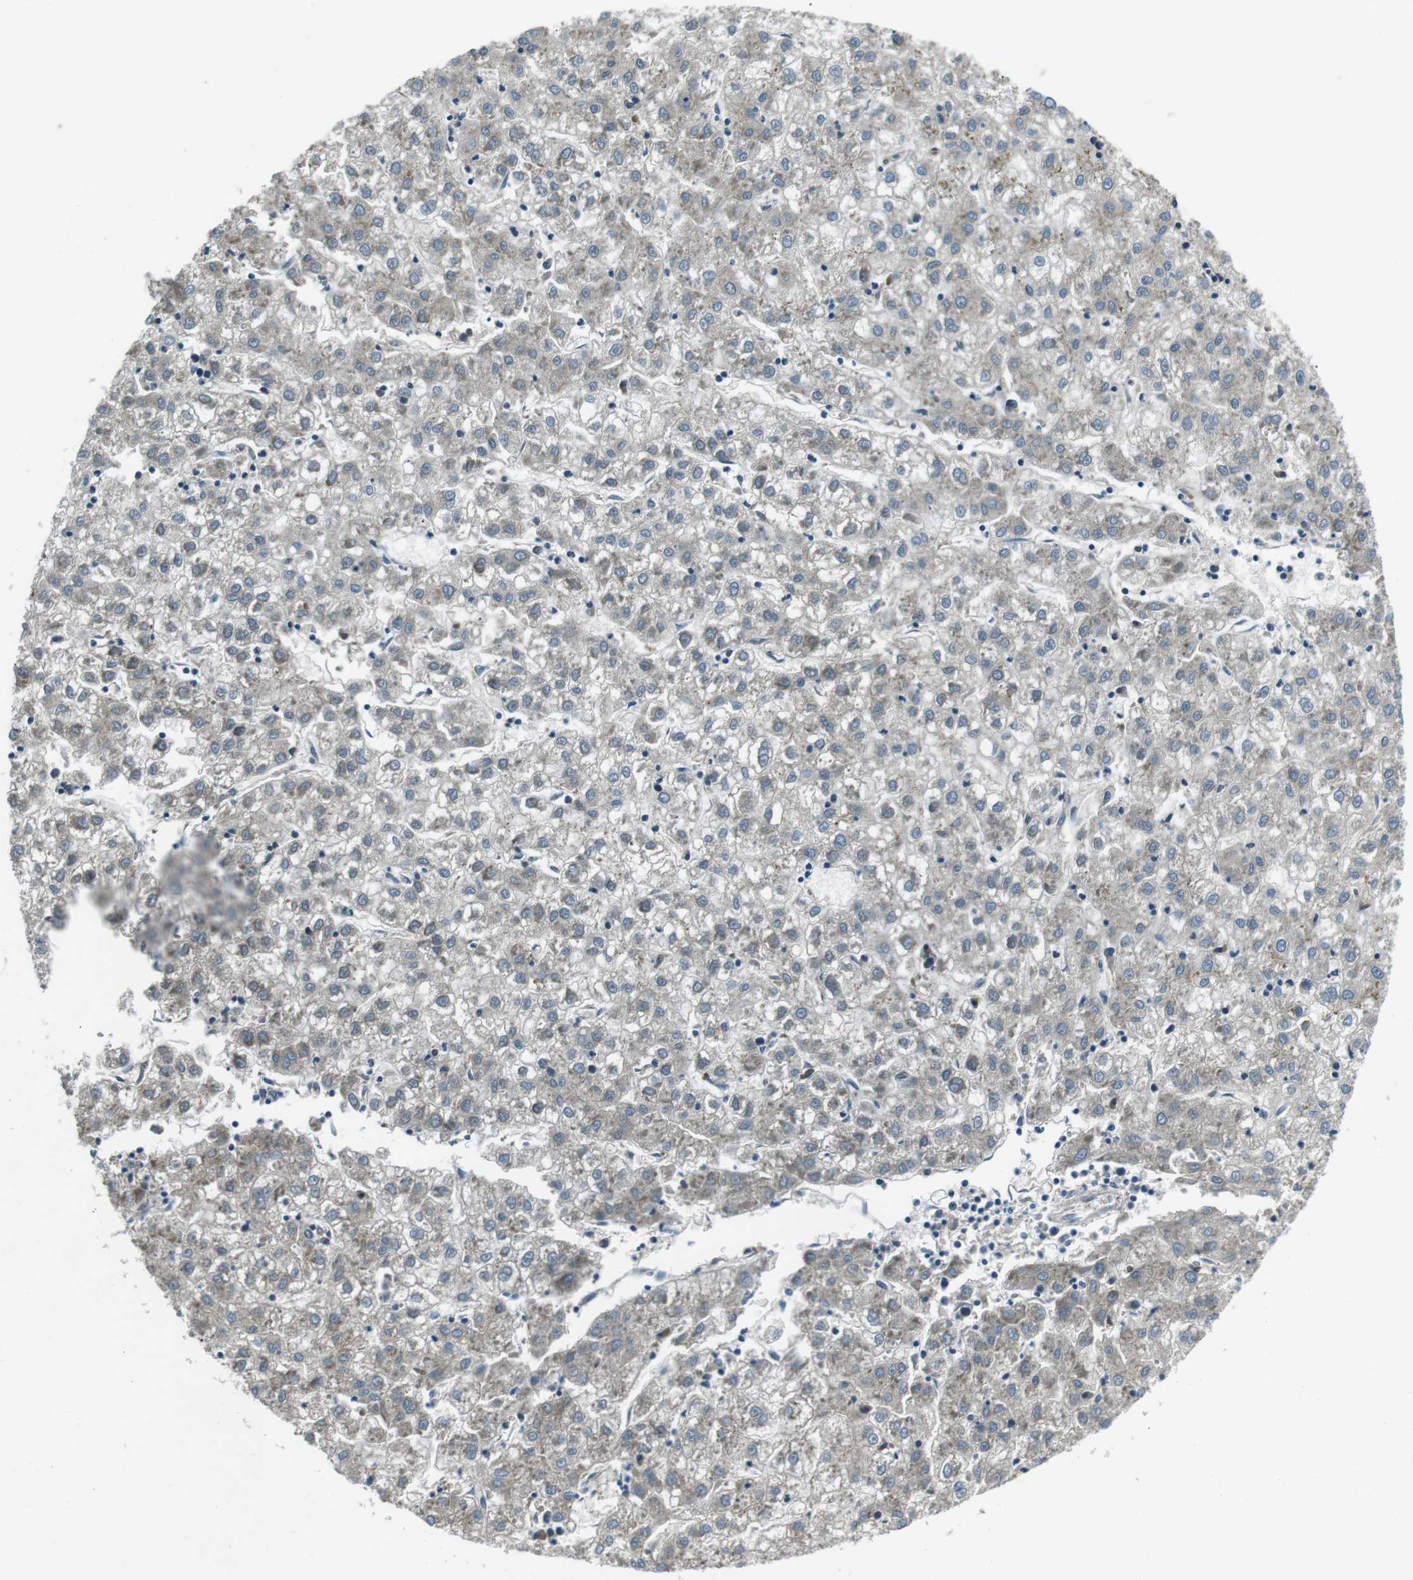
{"staining": {"intensity": "negative", "quantity": "none", "location": "none"}, "tissue": "liver cancer", "cell_type": "Tumor cells", "image_type": "cancer", "snomed": [{"axis": "morphology", "description": "Carcinoma, Hepatocellular, NOS"}, {"axis": "topography", "description": "Liver"}], "caption": "Micrograph shows no protein expression in tumor cells of liver cancer (hepatocellular carcinoma) tissue.", "gene": "FAM3B", "patient": {"sex": "male", "age": 72}}